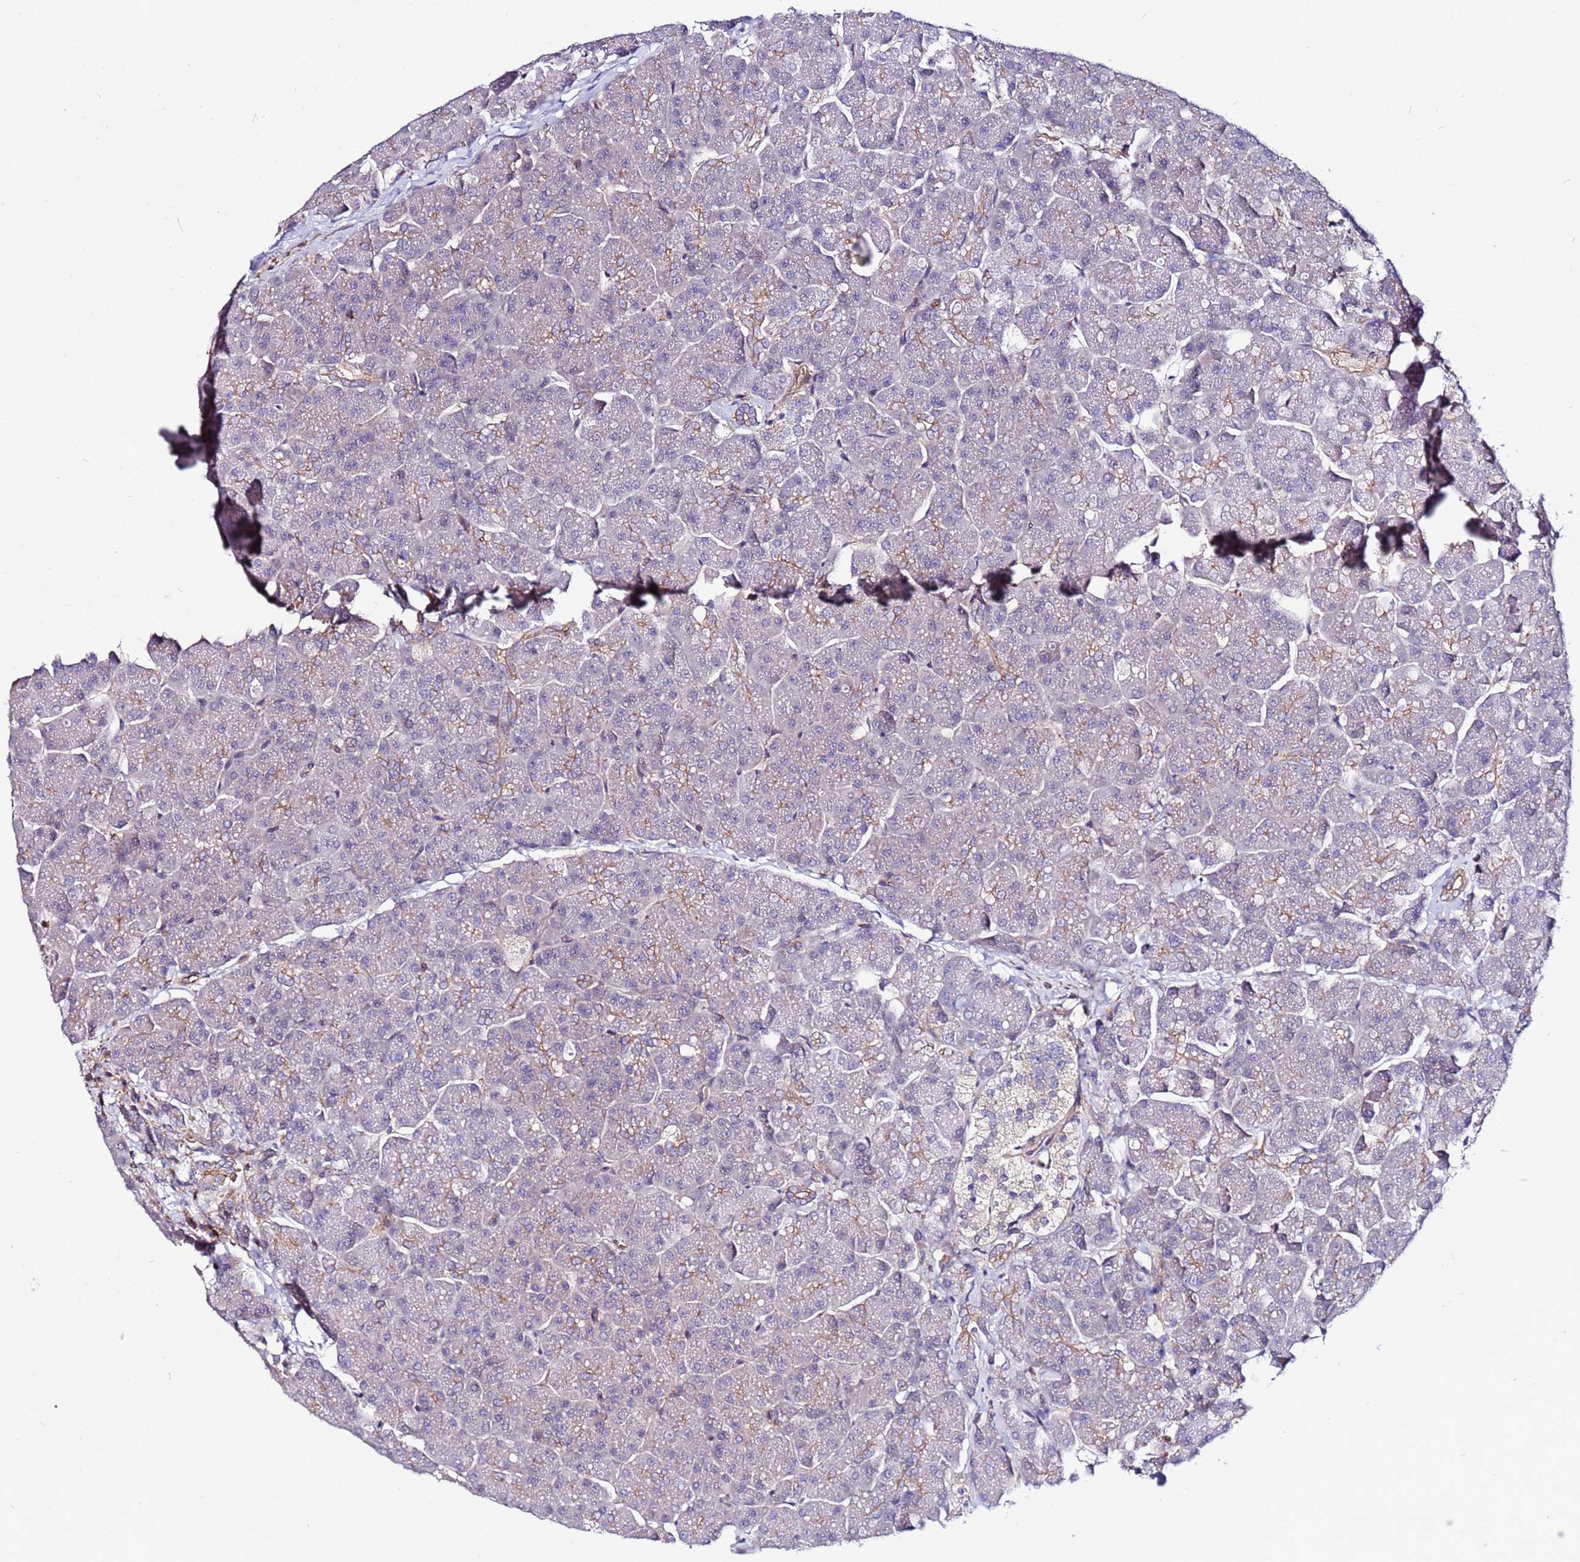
{"staining": {"intensity": "weak", "quantity": "<25%", "location": "cytoplasmic/membranous"}, "tissue": "pancreas", "cell_type": "Exocrine glandular cells", "image_type": "normal", "snomed": [{"axis": "morphology", "description": "Normal tissue, NOS"}, {"axis": "topography", "description": "Pancreas"}, {"axis": "topography", "description": "Peripheral nerve tissue"}], "caption": "Immunohistochemistry (IHC) photomicrograph of benign human pancreas stained for a protein (brown), which demonstrates no positivity in exocrine glandular cells.", "gene": "STK38L", "patient": {"sex": "male", "age": 54}}